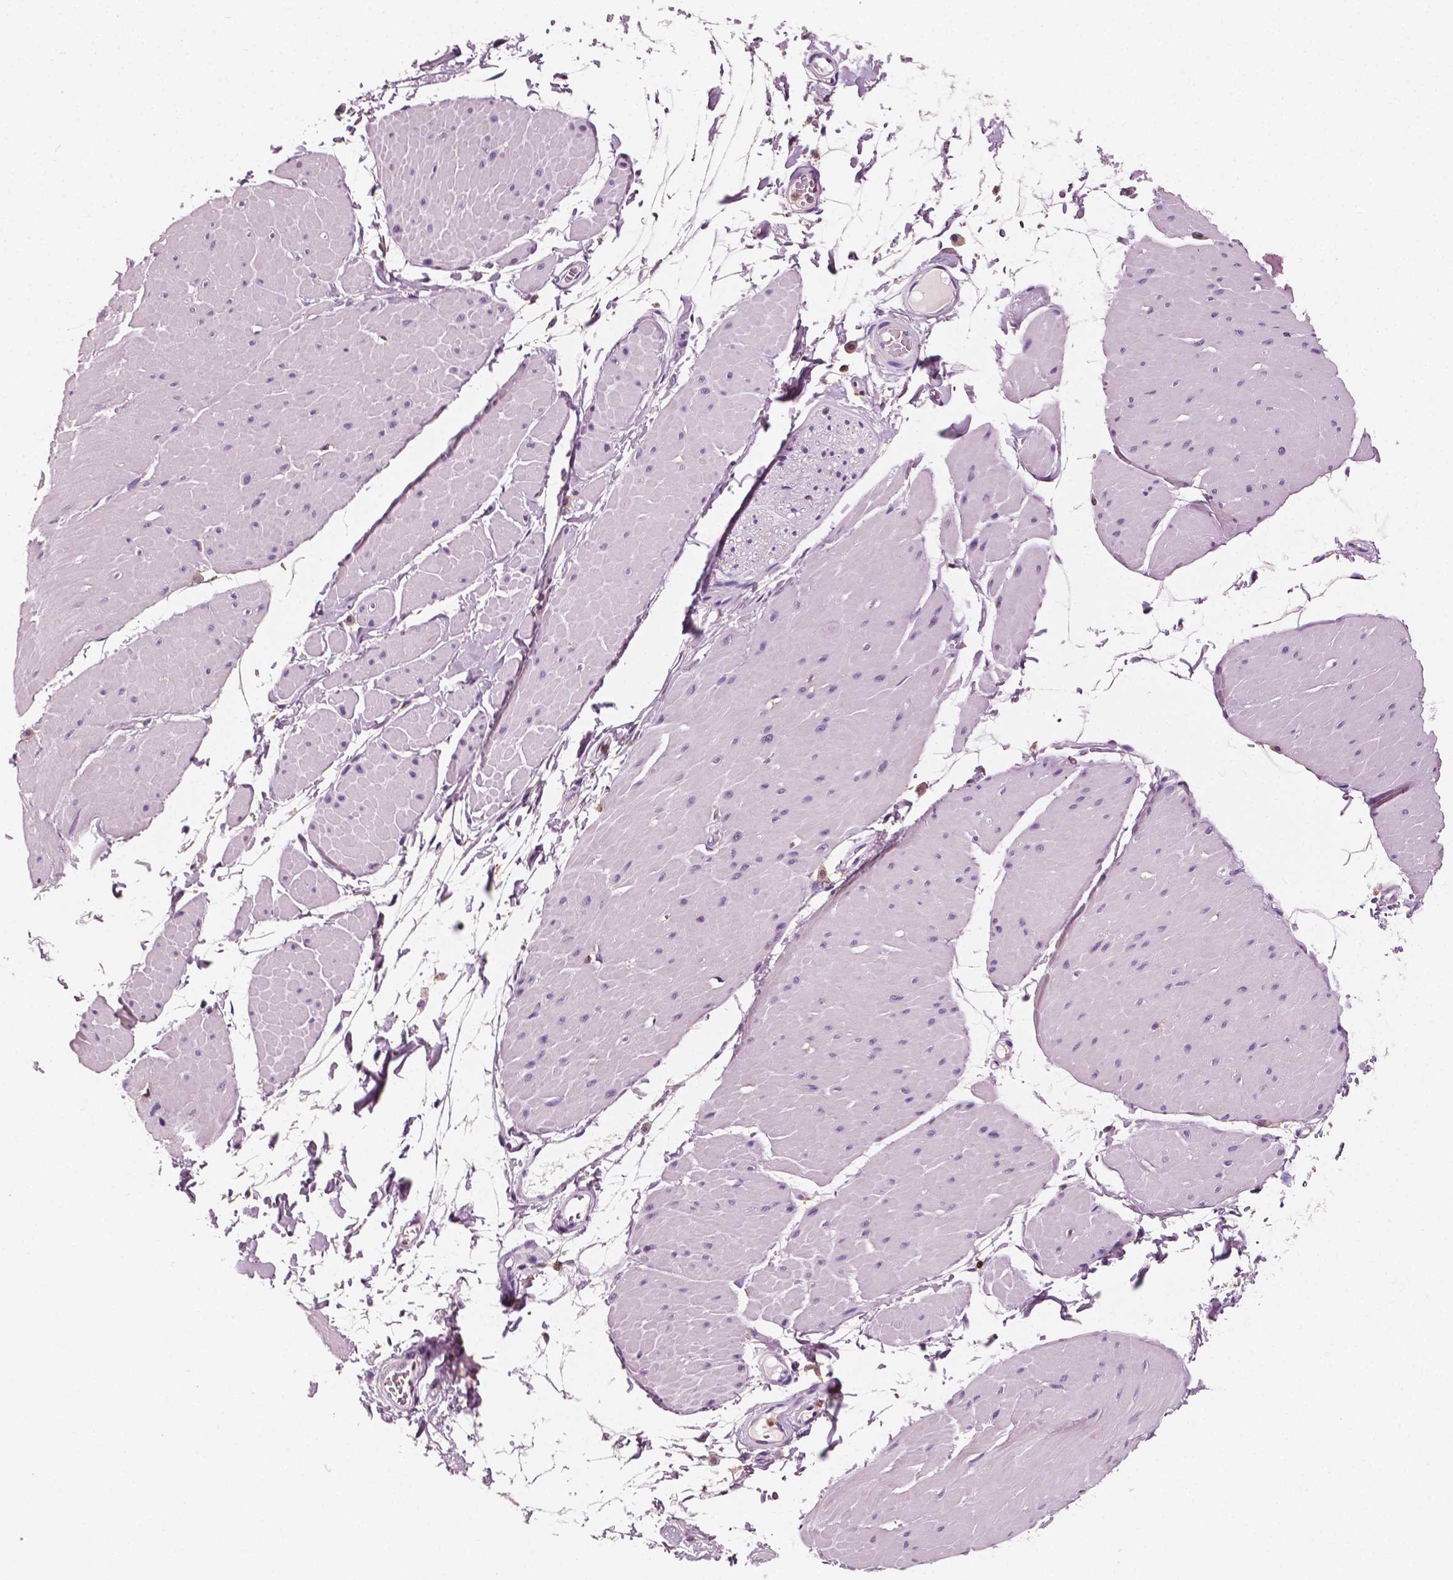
{"staining": {"intensity": "negative", "quantity": "none", "location": "none"}, "tissue": "adipose tissue", "cell_type": "Adipocytes", "image_type": "normal", "snomed": [{"axis": "morphology", "description": "Normal tissue, NOS"}, {"axis": "topography", "description": "Smooth muscle"}, {"axis": "topography", "description": "Peripheral nerve tissue"}], "caption": "Immunohistochemical staining of normal human adipose tissue demonstrates no significant positivity in adipocytes.", "gene": "PTPRC", "patient": {"sex": "male", "age": 58}}